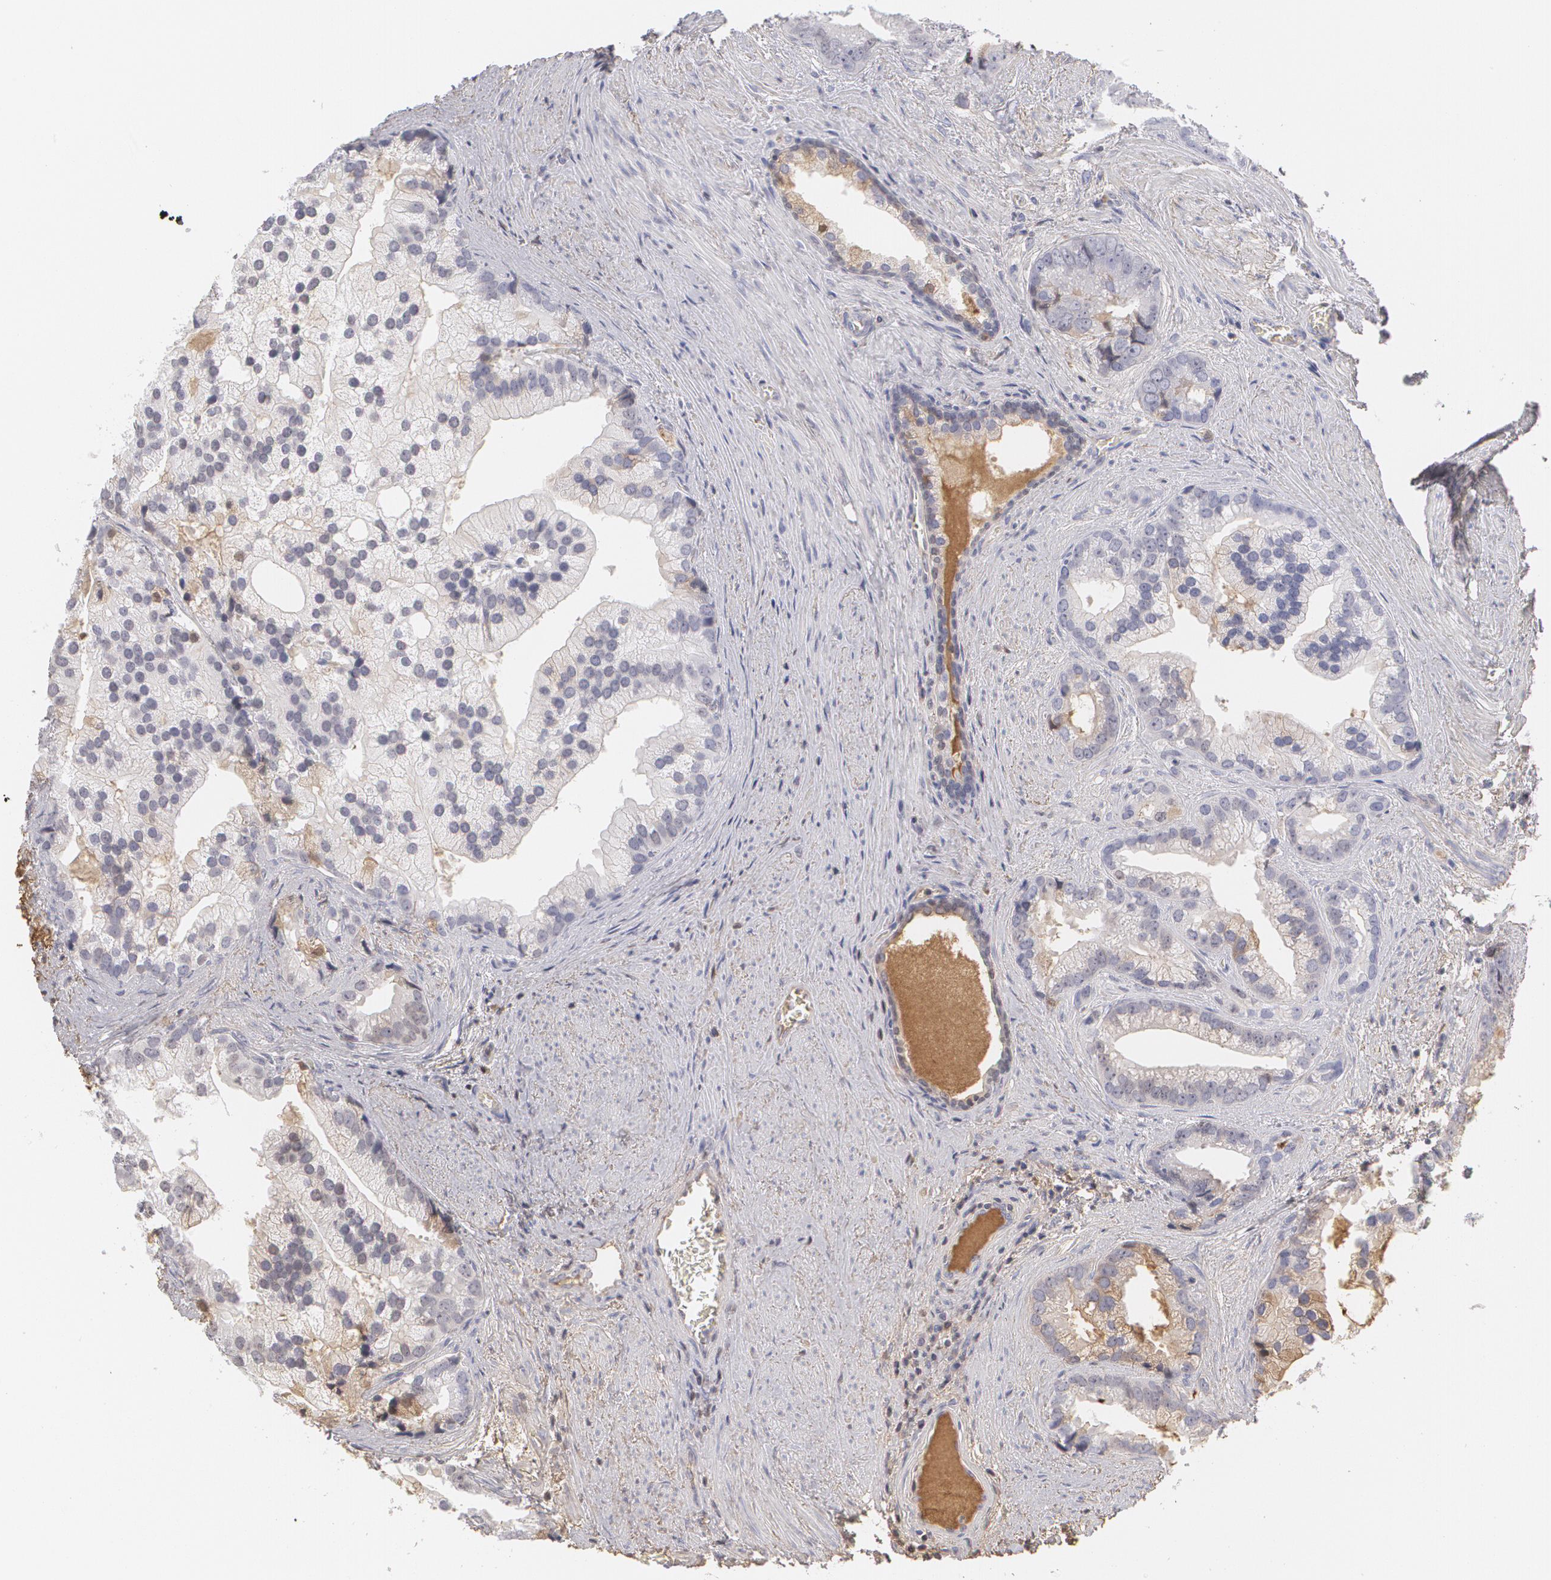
{"staining": {"intensity": "negative", "quantity": "none", "location": "none"}, "tissue": "prostate cancer", "cell_type": "Tumor cells", "image_type": "cancer", "snomed": [{"axis": "morphology", "description": "Adenocarcinoma, Low grade"}, {"axis": "topography", "description": "Prostate"}], "caption": "This is a micrograph of immunohistochemistry (IHC) staining of prostate cancer (low-grade adenocarcinoma), which shows no staining in tumor cells.", "gene": "SERPINA1", "patient": {"sex": "male", "age": 71}}